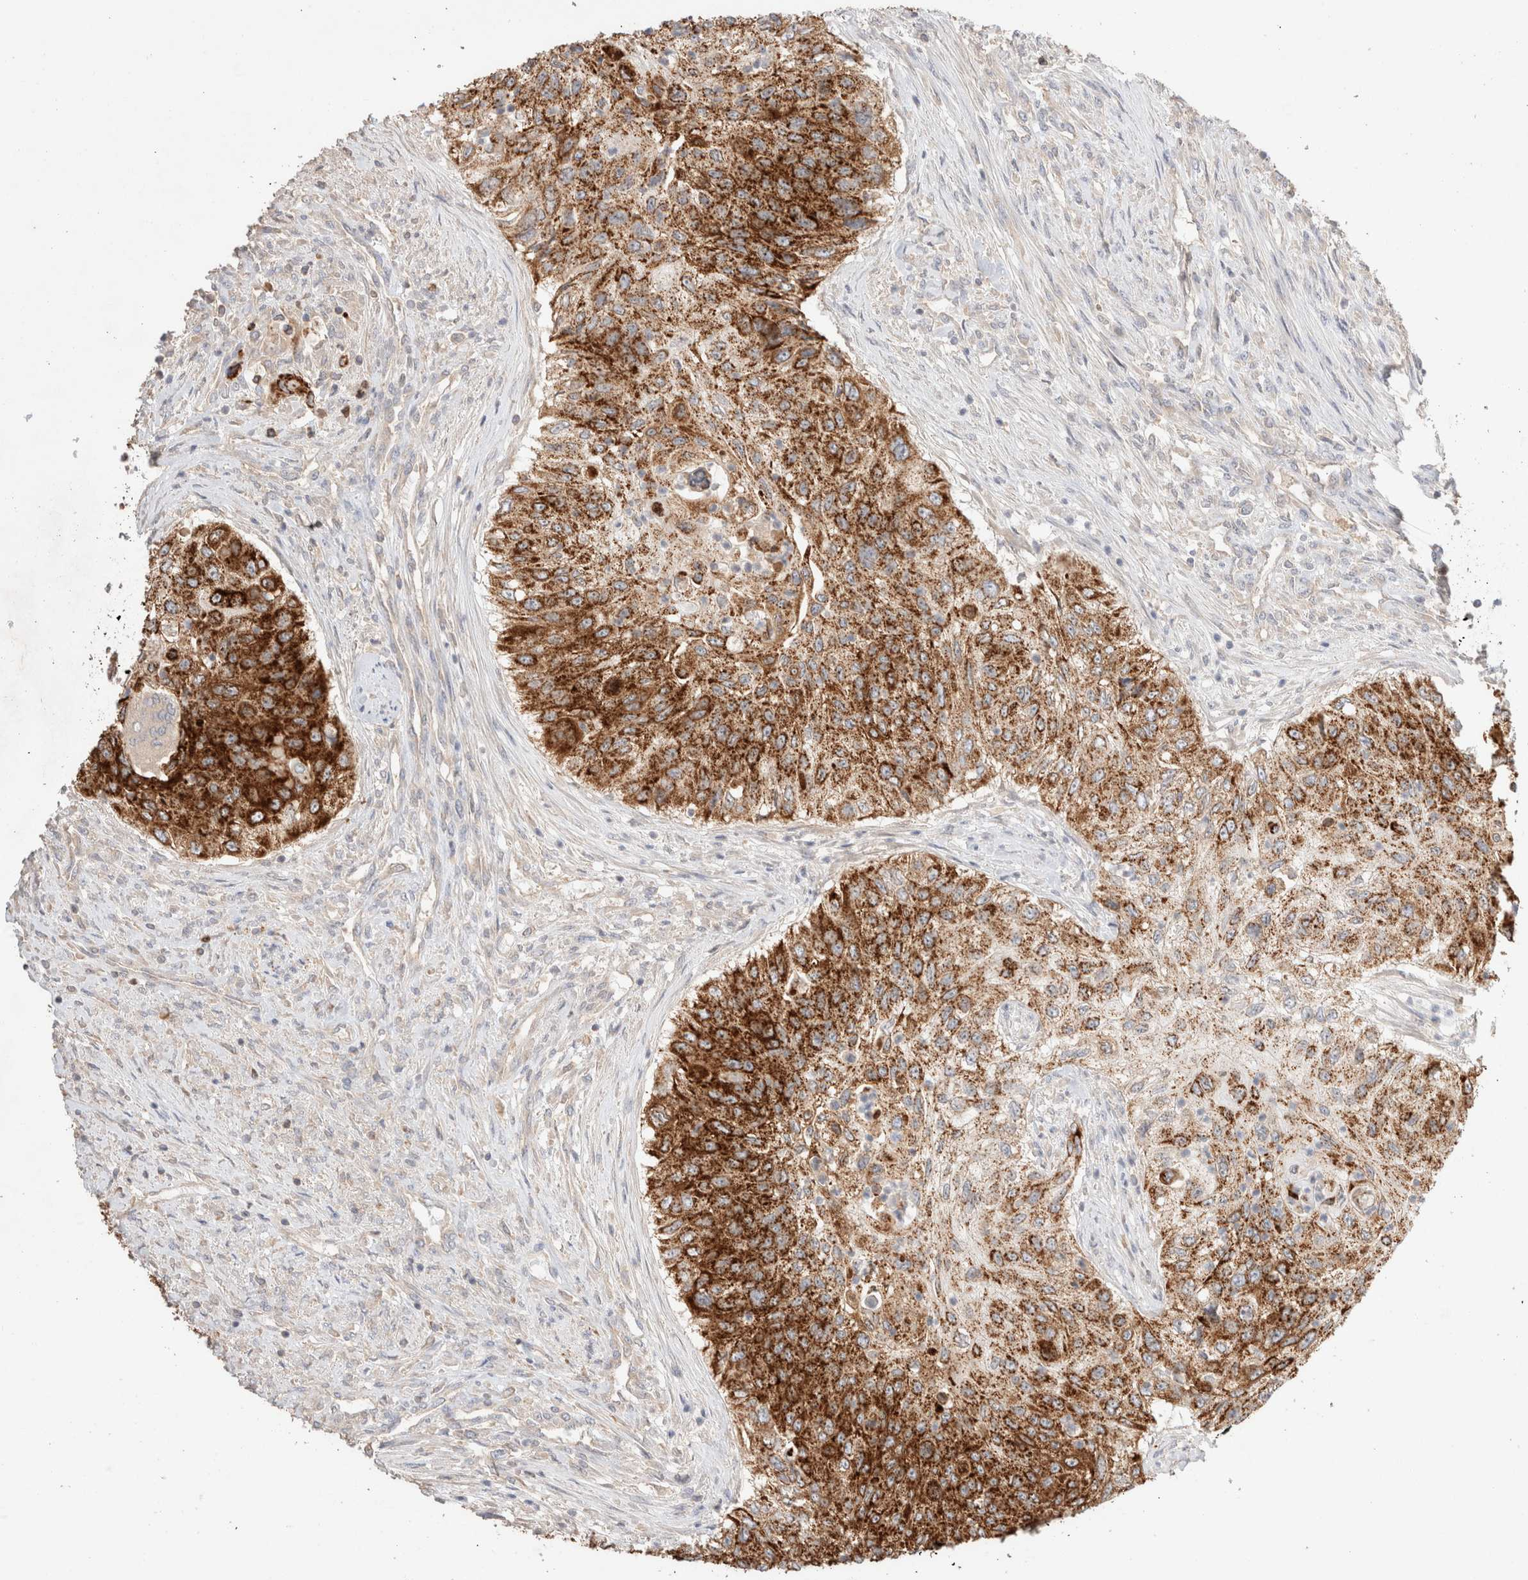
{"staining": {"intensity": "strong", "quantity": ">75%", "location": "cytoplasmic/membranous"}, "tissue": "urothelial cancer", "cell_type": "Tumor cells", "image_type": "cancer", "snomed": [{"axis": "morphology", "description": "Urothelial carcinoma, High grade"}, {"axis": "topography", "description": "Urinary bladder"}], "caption": "IHC of human urothelial cancer exhibits high levels of strong cytoplasmic/membranous expression in about >75% of tumor cells. (DAB (3,3'-diaminobenzidine) = brown stain, brightfield microscopy at high magnification).", "gene": "TRIM41", "patient": {"sex": "female", "age": 60}}